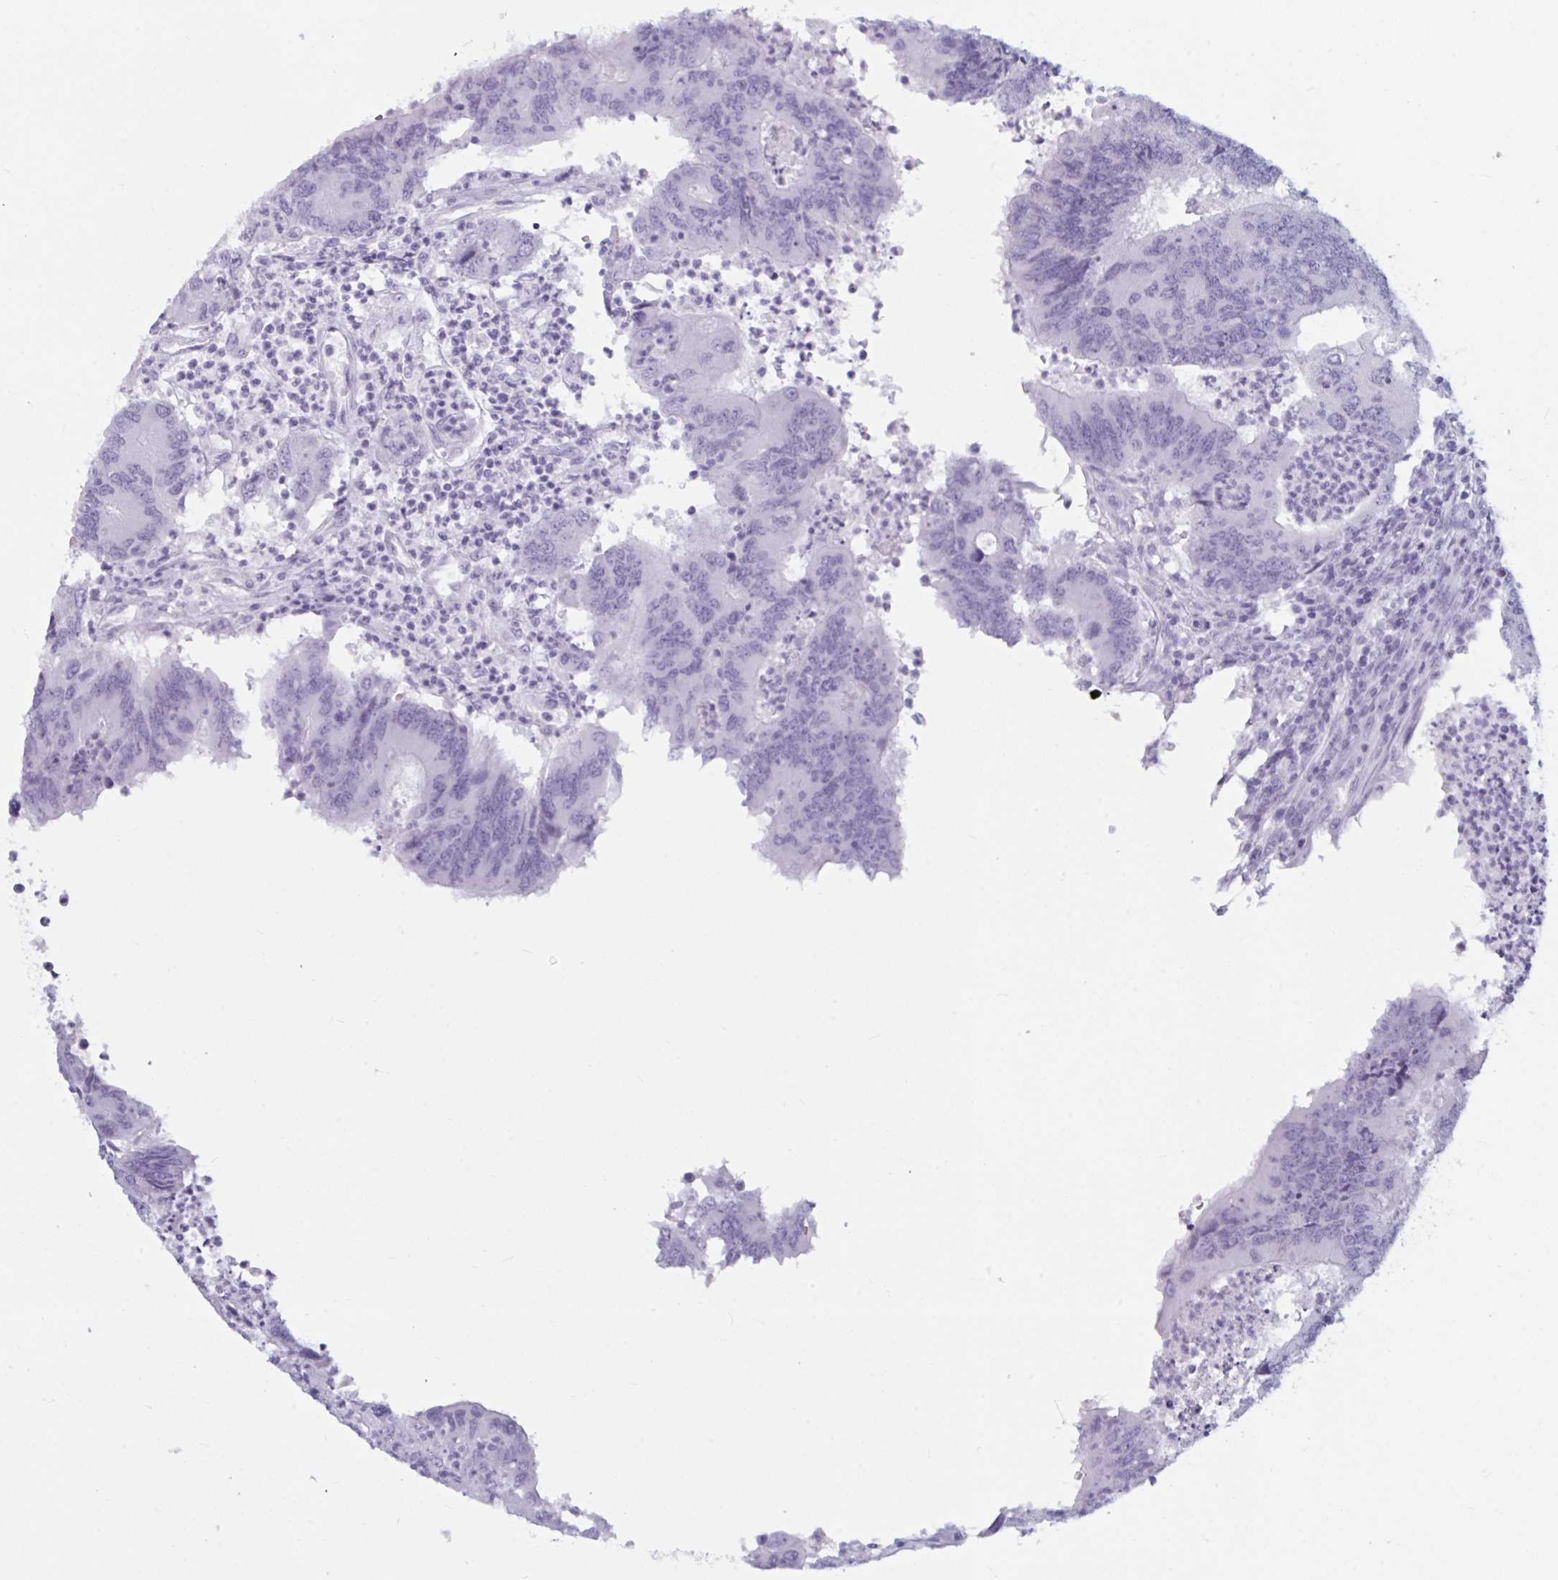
{"staining": {"intensity": "negative", "quantity": "none", "location": "none"}, "tissue": "colorectal cancer", "cell_type": "Tumor cells", "image_type": "cancer", "snomed": [{"axis": "morphology", "description": "Adenocarcinoma, NOS"}, {"axis": "topography", "description": "Colon"}], "caption": "Colorectal cancer (adenocarcinoma) was stained to show a protein in brown. There is no significant expression in tumor cells. (DAB (3,3'-diaminobenzidine) IHC, high magnification).", "gene": "BBS10", "patient": {"sex": "female", "age": 67}}